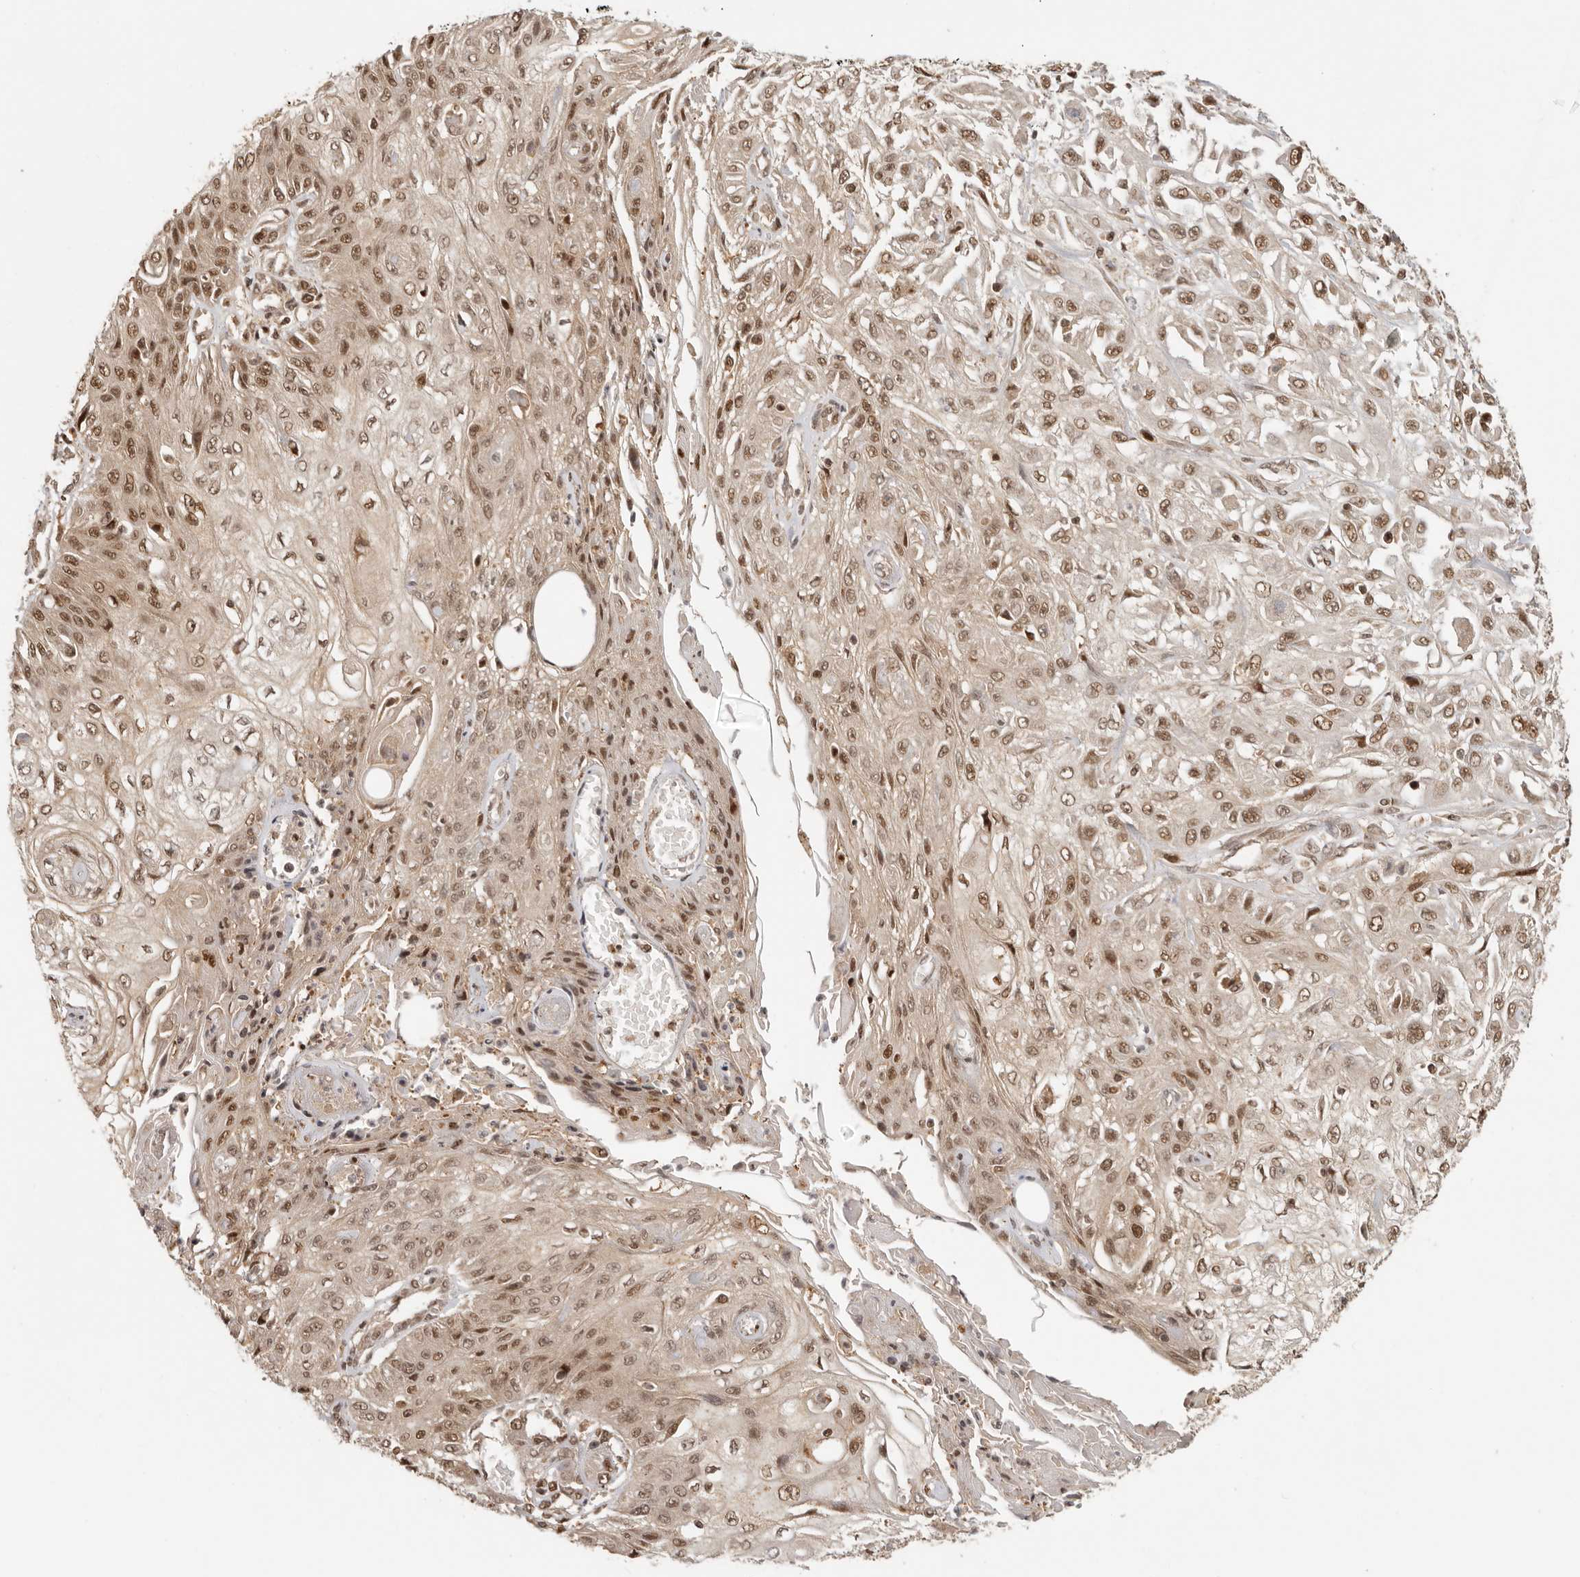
{"staining": {"intensity": "moderate", "quantity": ">75%", "location": "nuclear"}, "tissue": "skin cancer", "cell_type": "Tumor cells", "image_type": "cancer", "snomed": [{"axis": "morphology", "description": "Squamous cell carcinoma, NOS"}, {"axis": "morphology", "description": "Squamous cell carcinoma, metastatic, NOS"}, {"axis": "topography", "description": "Skin"}, {"axis": "topography", "description": "Lymph node"}], "caption": "DAB (3,3'-diaminobenzidine) immunohistochemical staining of skin cancer (metastatic squamous cell carcinoma) demonstrates moderate nuclear protein expression in about >75% of tumor cells.", "gene": "PSMA5", "patient": {"sex": "male", "age": 75}}